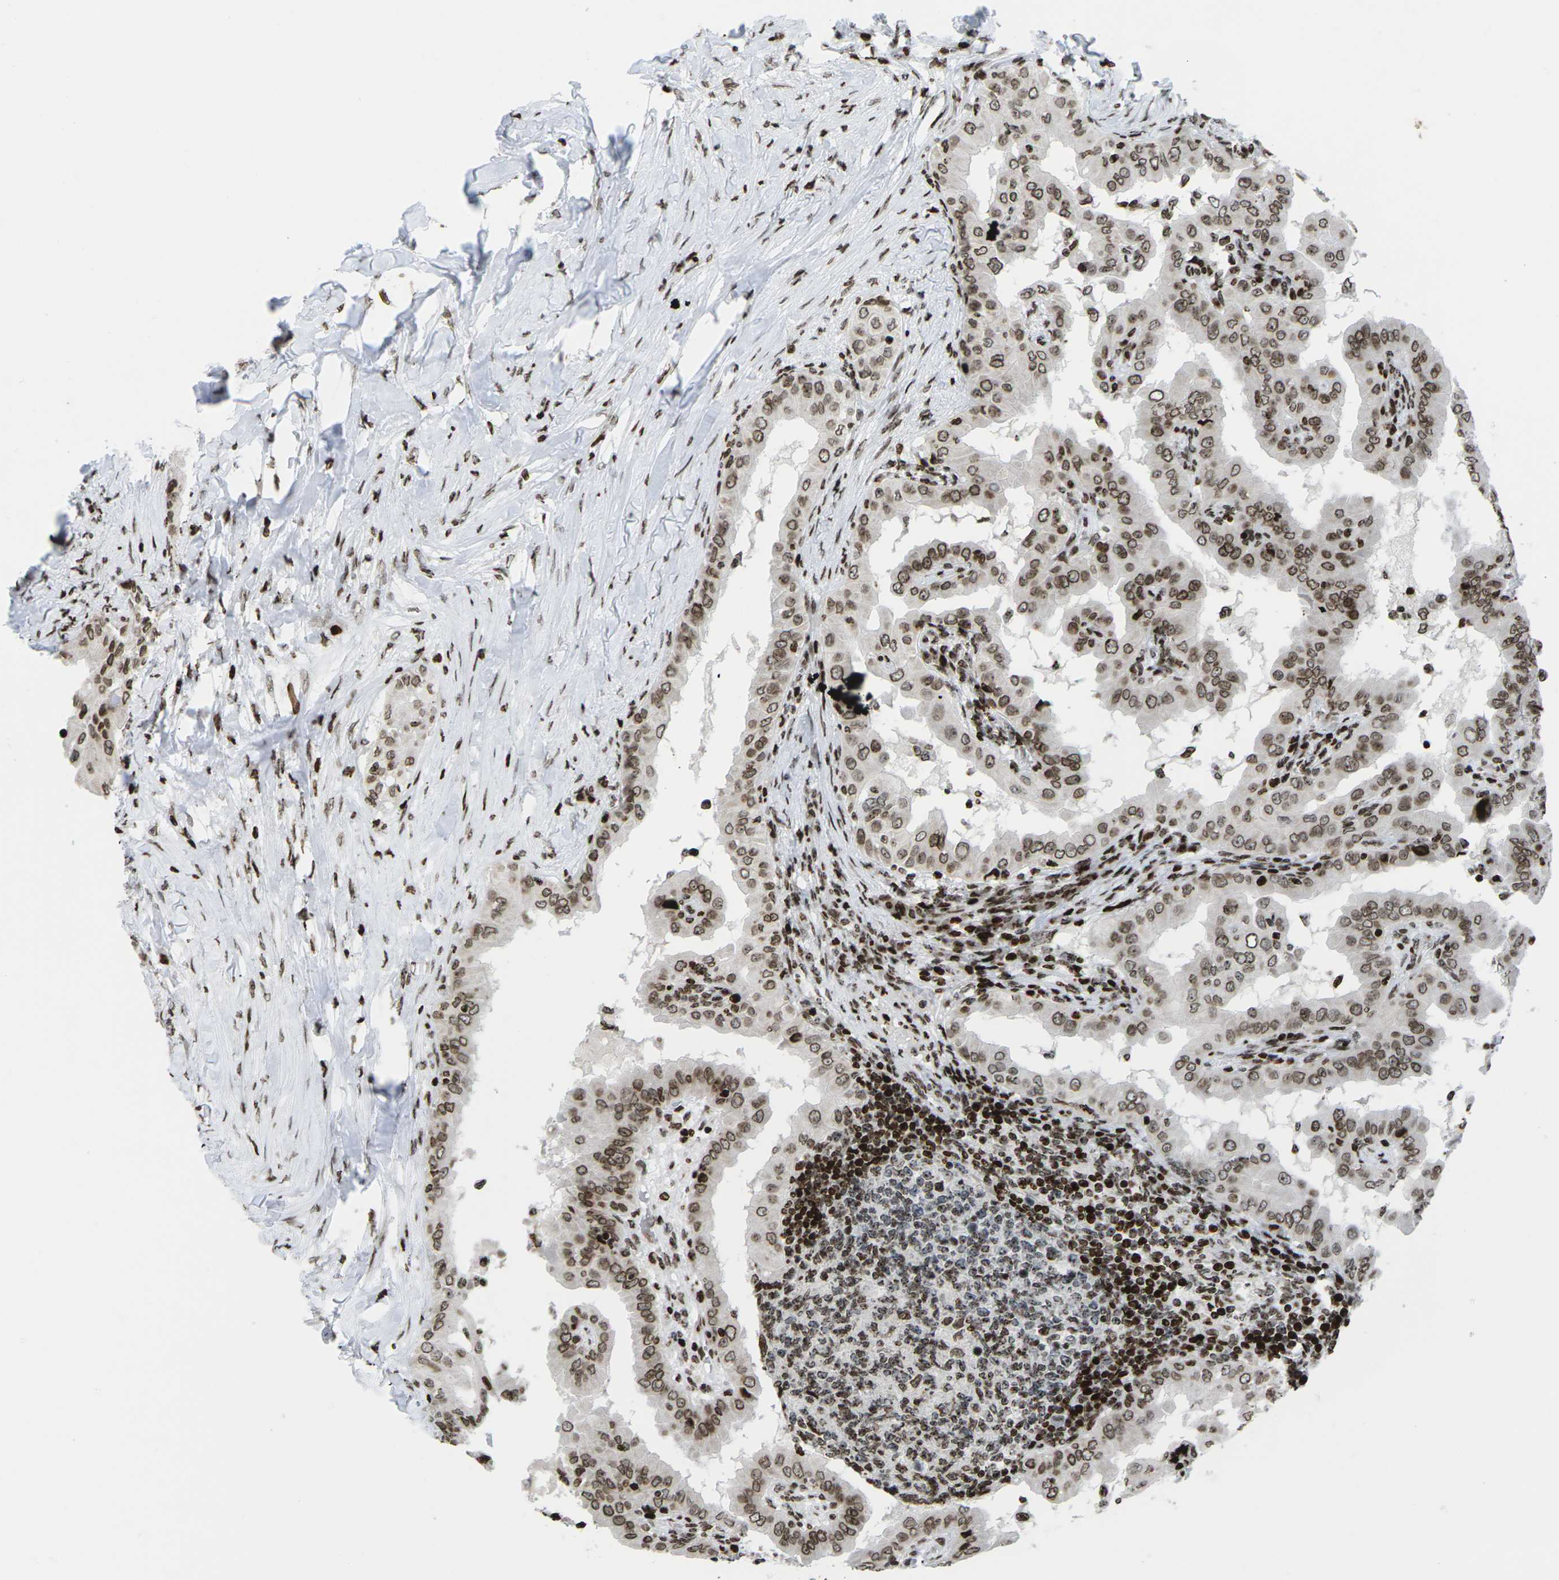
{"staining": {"intensity": "moderate", "quantity": ">75%", "location": "cytoplasmic/membranous,nuclear"}, "tissue": "thyroid cancer", "cell_type": "Tumor cells", "image_type": "cancer", "snomed": [{"axis": "morphology", "description": "Papillary adenocarcinoma, NOS"}, {"axis": "topography", "description": "Thyroid gland"}], "caption": "DAB (3,3'-diaminobenzidine) immunohistochemical staining of papillary adenocarcinoma (thyroid) demonstrates moderate cytoplasmic/membranous and nuclear protein expression in about >75% of tumor cells.", "gene": "H1-4", "patient": {"sex": "male", "age": 33}}